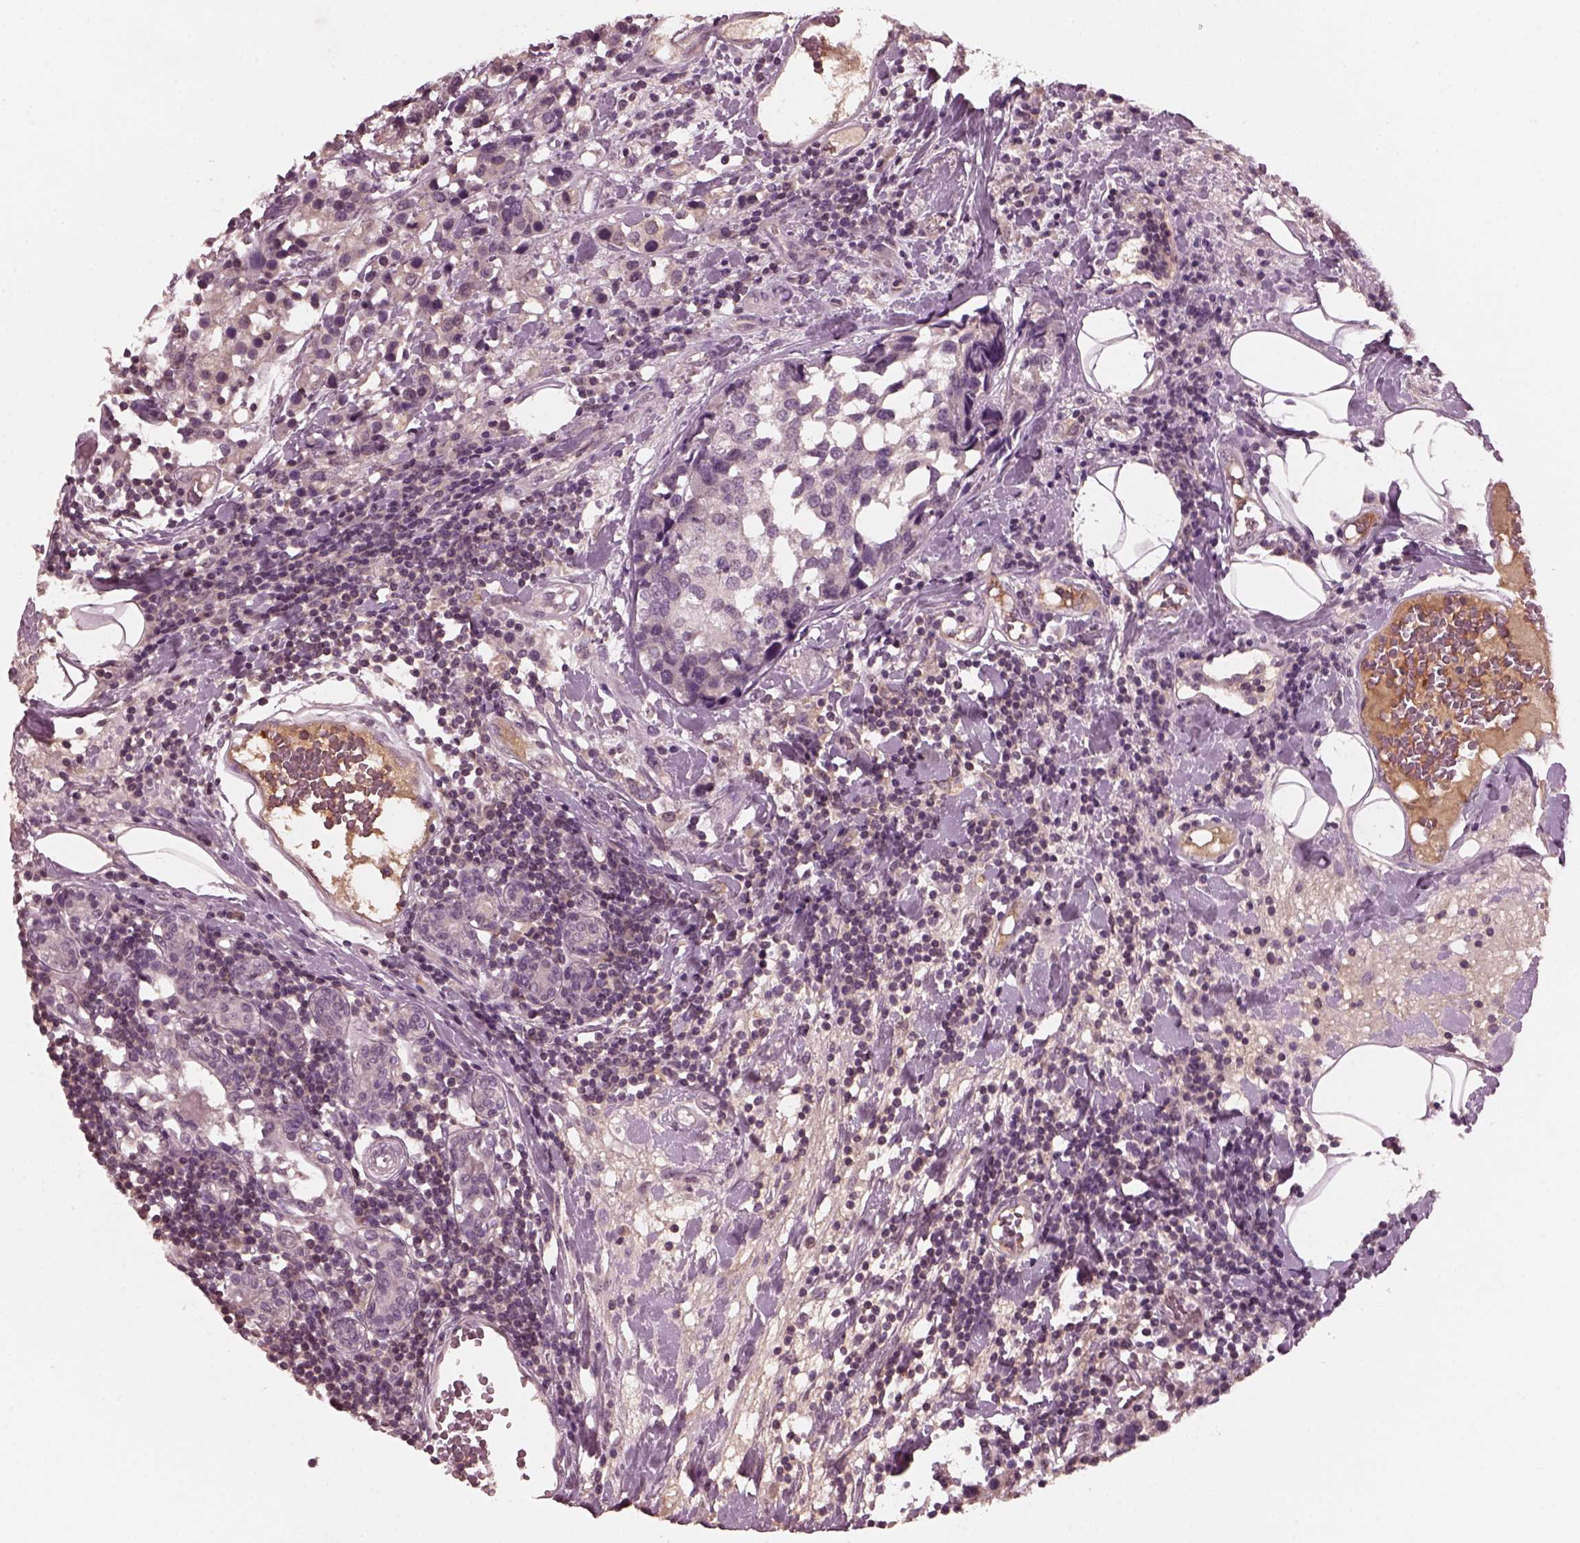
{"staining": {"intensity": "negative", "quantity": "none", "location": "none"}, "tissue": "breast cancer", "cell_type": "Tumor cells", "image_type": "cancer", "snomed": [{"axis": "morphology", "description": "Lobular carcinoma"}, {"axis": "topography", "description": "Breast"}], "caption": "A high-resolution photomicrograph shows immunohistochemistry staining of breast cancer (lobular carcinoma), which shows no significant positivity in tumor cells.", "gene": "PORCN", "patient": {"sex": "female", "age": 59}}